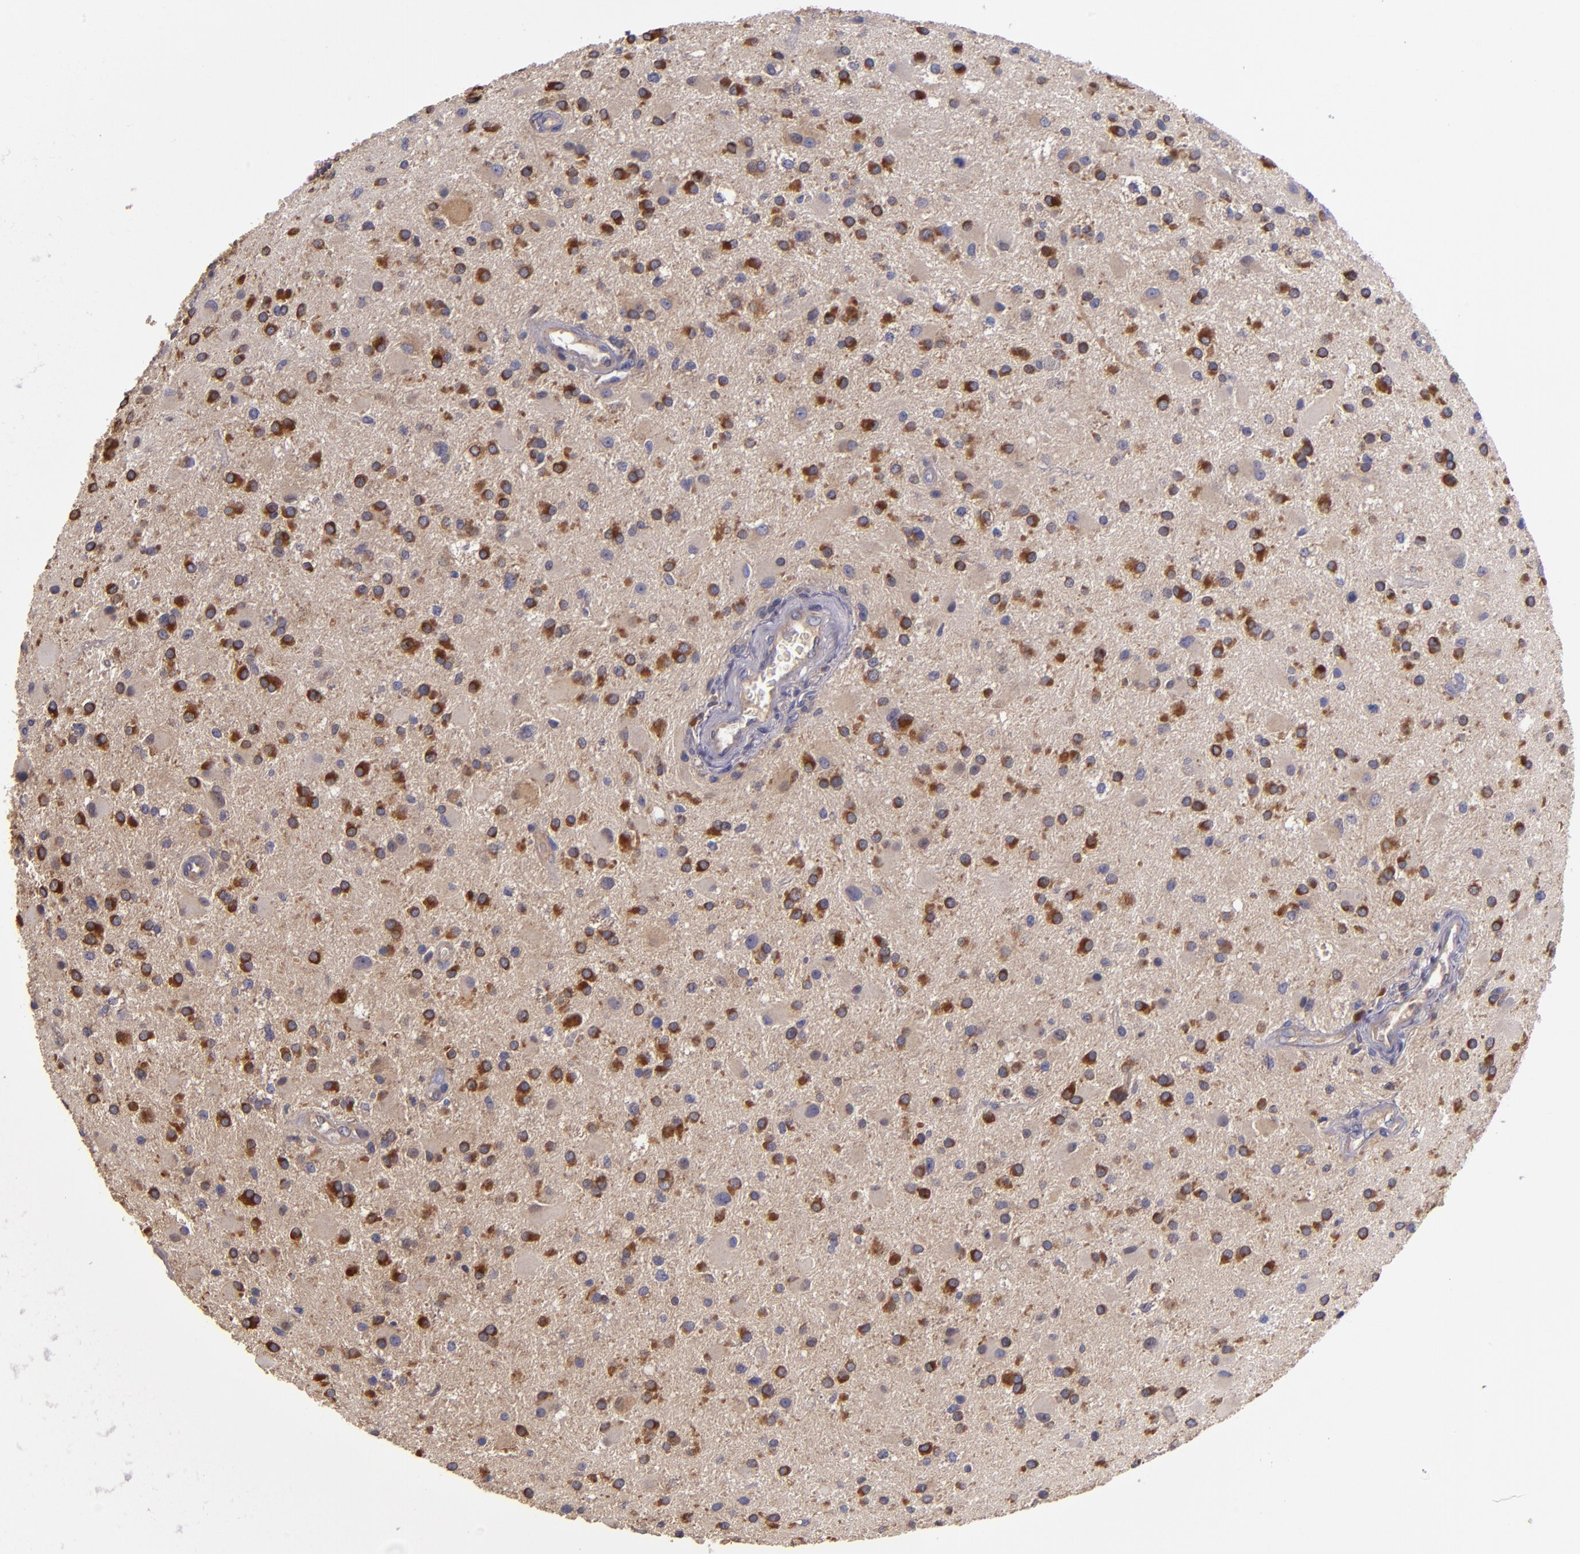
{"staining": {"intensity": "strong", "quantity": "25%-75%", "location": "cytoplasmic/membranous"}, "tissue": "glioma", "cell_type": "Tumor cells", "image_type": "cancer", "snomed": [{"axis": "morphology", "description": "Glioma, malignant, Low grade"}, {"axis": "topography", "description": "Brain"}], "caption": "High-power microscopy captured an IHC image of glioma, revealing strong cytoplasmic/membranous positivity in approximately 25%-75% of tumor cells.", "gene": "CARS1", "patient": {"sex": "male", "age": 58}}